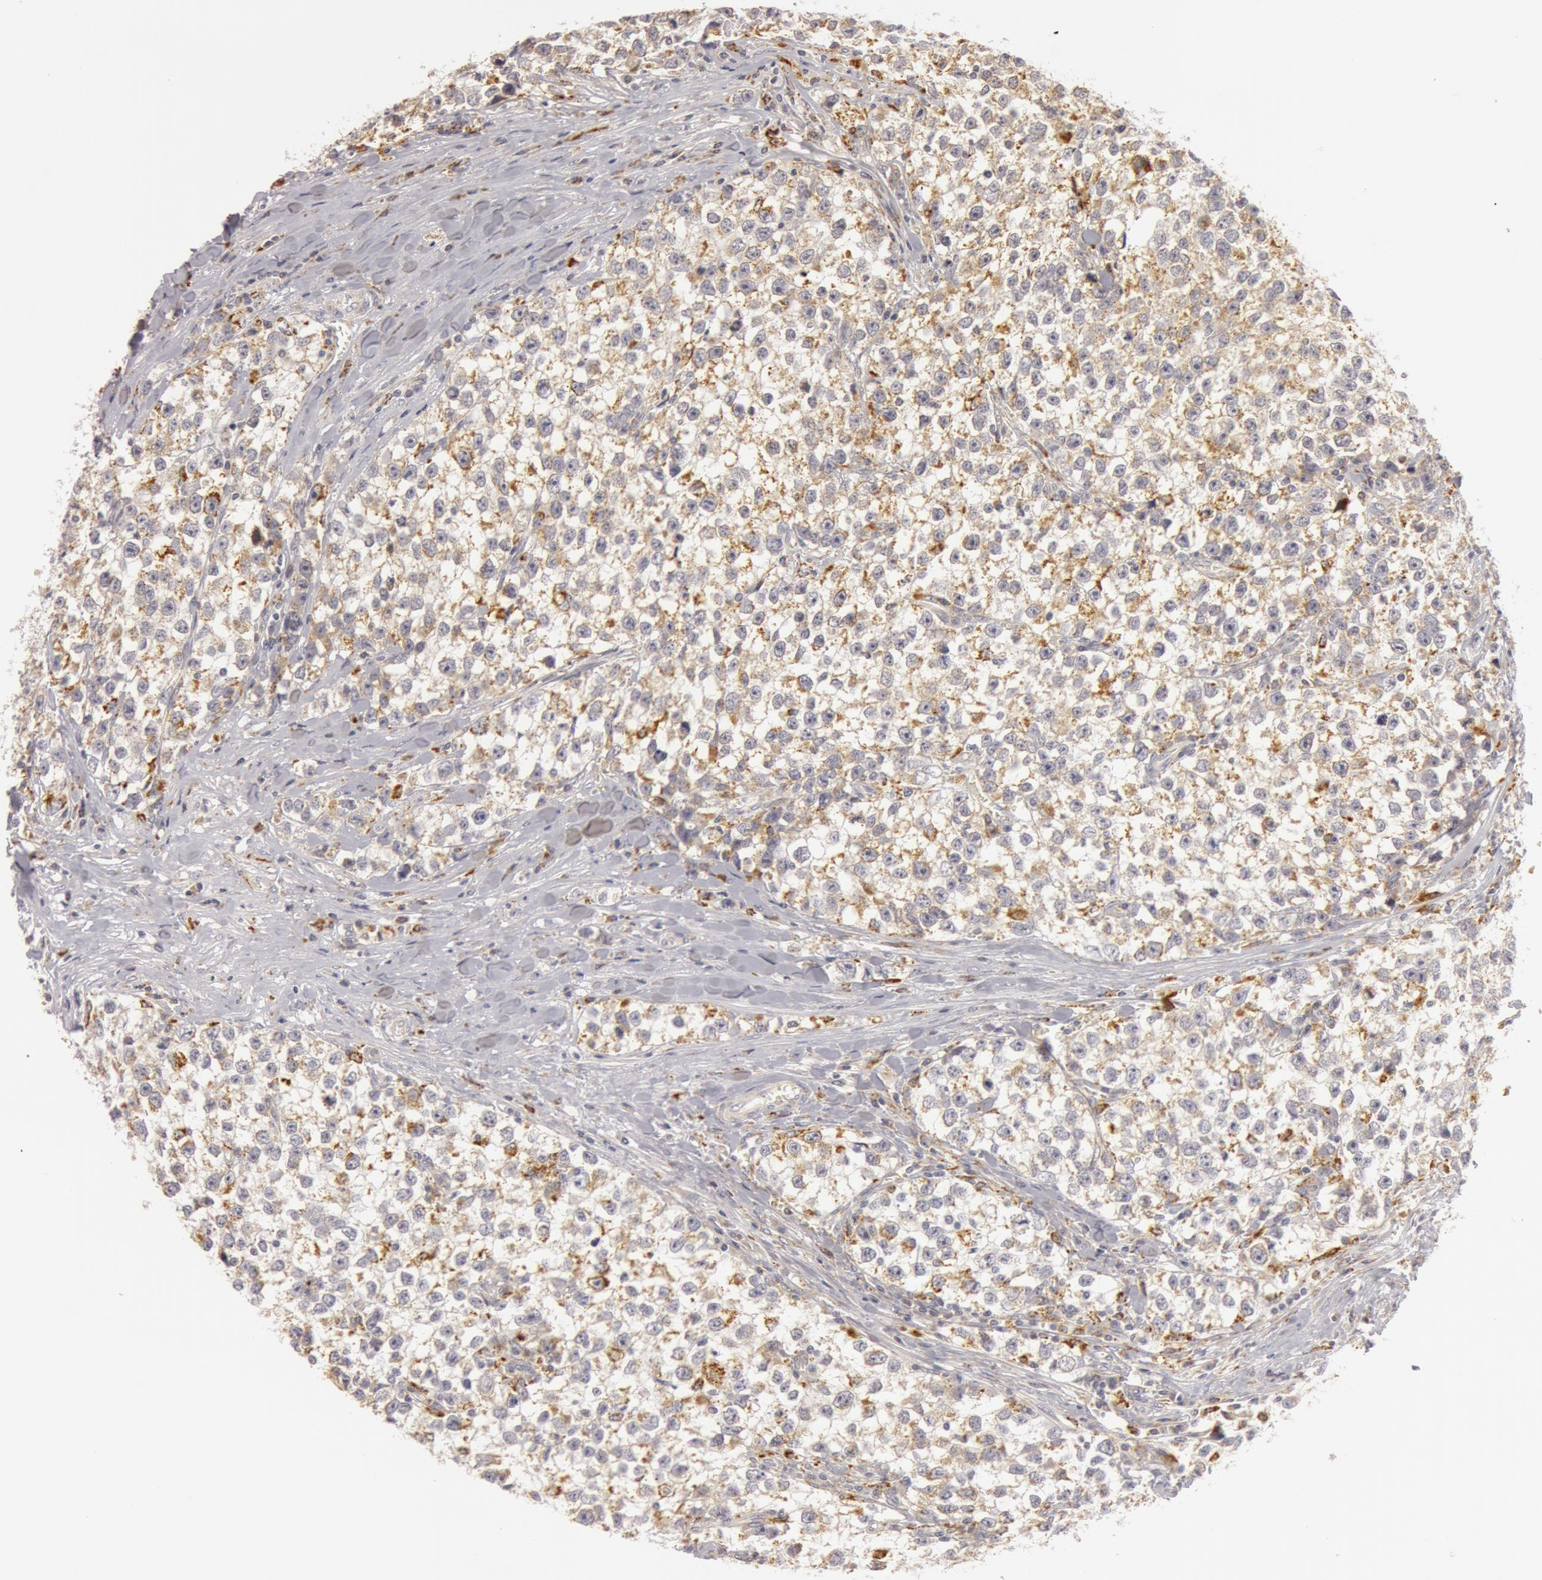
{"staining": {"intensity": "weak", "quantity": ">75%", "location": "cytoplasmic/membranous"}, "tissue": "testis cancer", "cell_type": "Tumor cells", "image_type": "cancer", "snomed": [{"axis": "morphology", "description": "Seminoma, NOS"}, {"axis": "morphology", "description": "Carcinoma, Embryonal, NOS"}, {"axis": "topography", "description": "Testis"}], "caption": "A histopathology image of human testis cancer stained for a protein shows weak cytoplasmic/membranous brown staining in tumor cells.", "gene": "C7", "patient": {"sex": "male", "age": 30}}